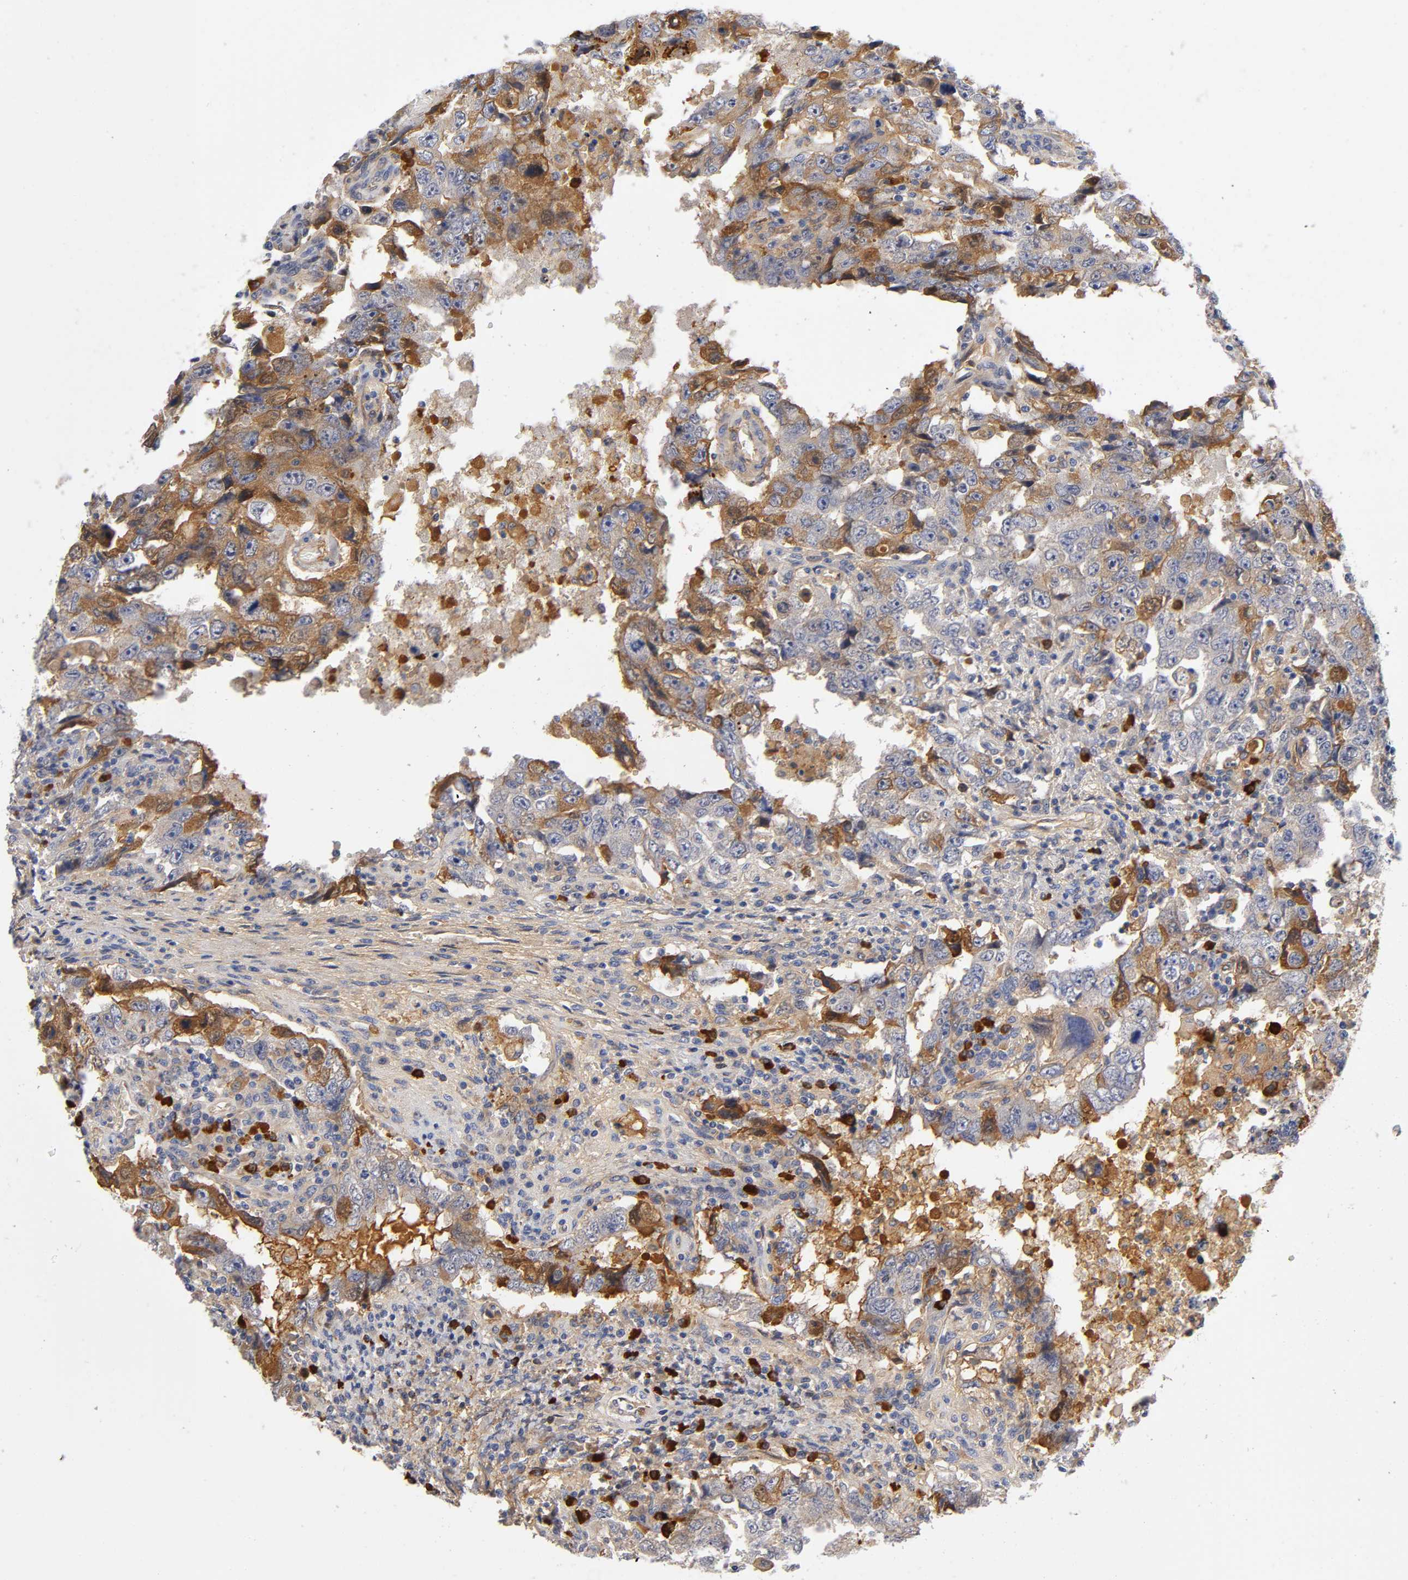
{"staining": {"intensity": "moderate", "quantity": "25%-75%", "location": "cytoplasmic/membranous"}, "tissue": "testis cancer", "cell_type": "Tumor cells", "image_type": "cancer", "snomed": [{"axis": "morphology", "description": "Carcinoma, Embryonal, NOS"}, {"axis": "topography", "description": "Testis"}], "caption": "Protein positivity by immunohistochemistry exhibits moderate cytoplasmic/membranous positivity in approximately 25%-75% of tumor cells in testis embryonal carcinoma.", "gene": "NOVA1", "patient": {"sex": "male", "age": 26}}